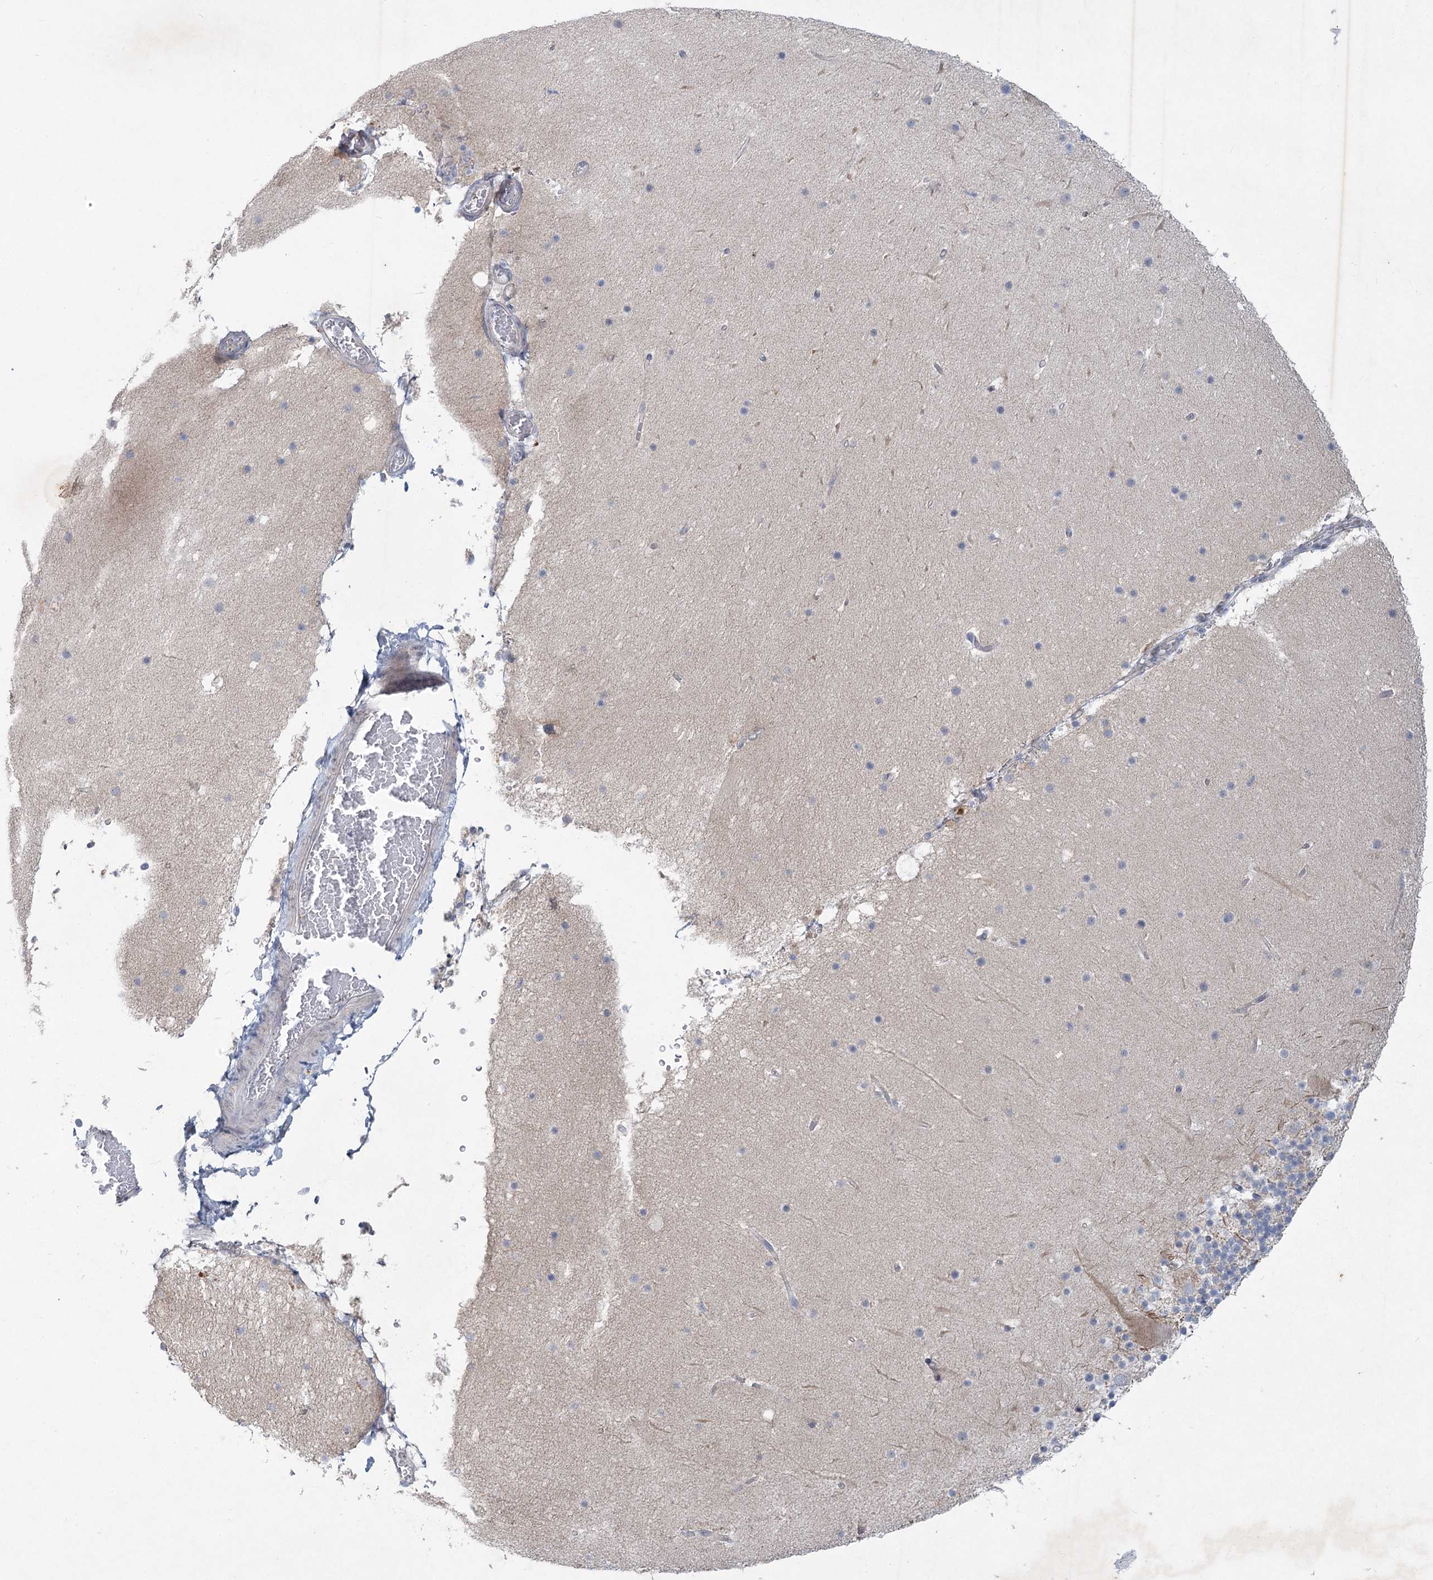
{"staining": {"intensity": "moderate", "quantity": "<25%", "location": "cytoplasmic/membranous"}, "tissue": "cerebellum", "cell_type": "Cells in granular layer", "image_type": "normal", "snomed": [{"axis": "morphology", "description": "Normal tissue, NOS"}, {"axis": "topography", "description": "Cerebellum"}], "caption": "Approximately <25% of cells in granular layer in normal human cerebellum reveal moderate cytoplasmic/membranous protein expression as visualized by brown immunohistochemical staining.", "gene": "PLA2G12A", "patient": {"sex": "male", "age": 57}}